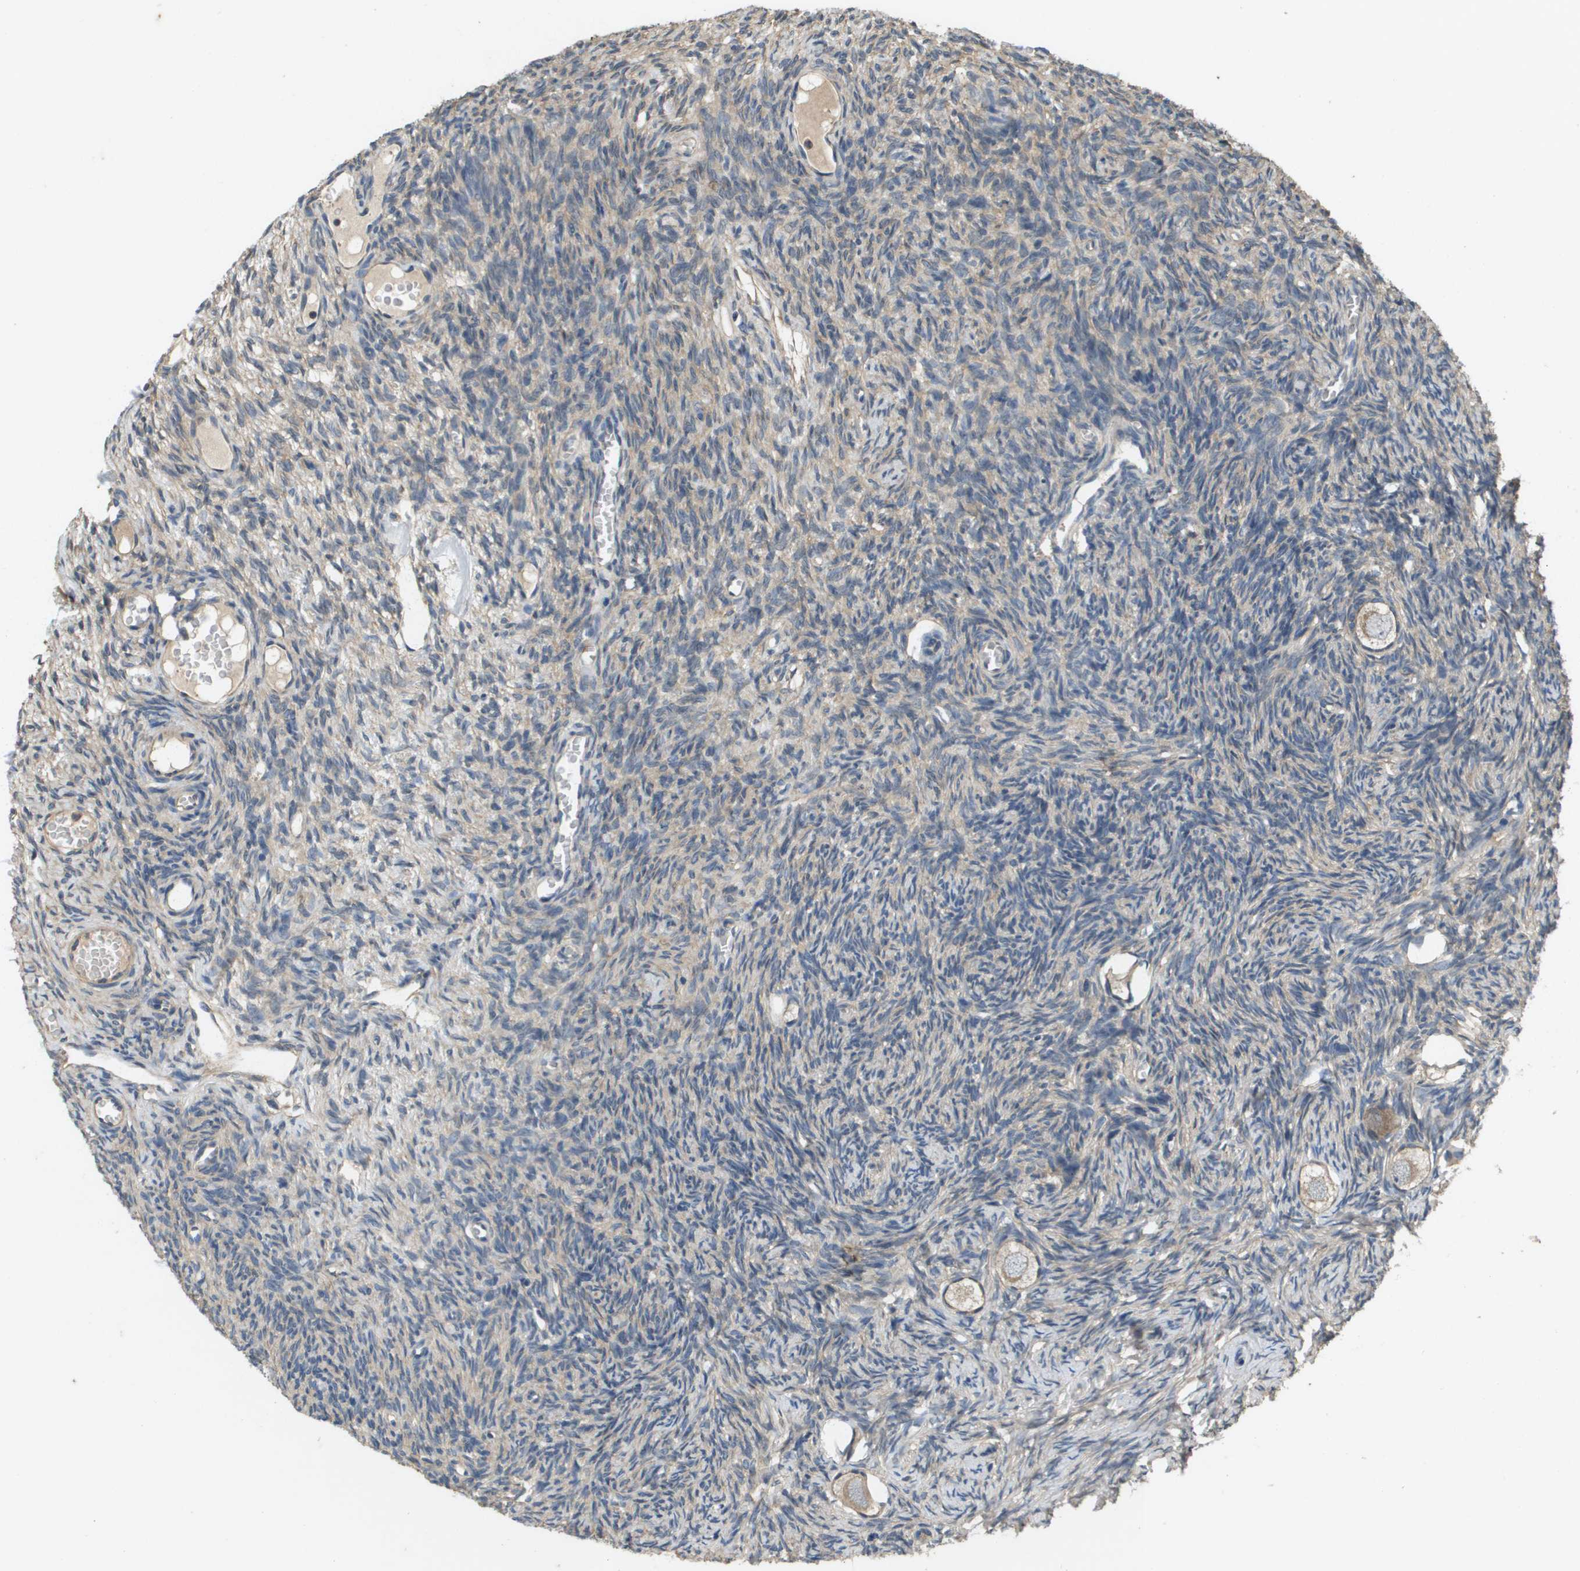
{"staining": {"intensity": "weak", "quantity": "25%-75%", "location": "cytoplasmic/membranous"}, "tissue": "ovary", "cell_type": "Follicle cells", "image_type": "normal", "snomed": [{"axis": "morphology", "description": "Normal tissue, NOS"}, {"axis": "topography", "description": "Ovary"}], "caption": "An image of ovary stained for a protein reveals weak cytoplasmic/membranous brown staining in follicle cells. (Brightfield microscopy of DAB IHC at high magnification).", "gene": "KRT23", "patient": {"sex": "female", "age": 27}}